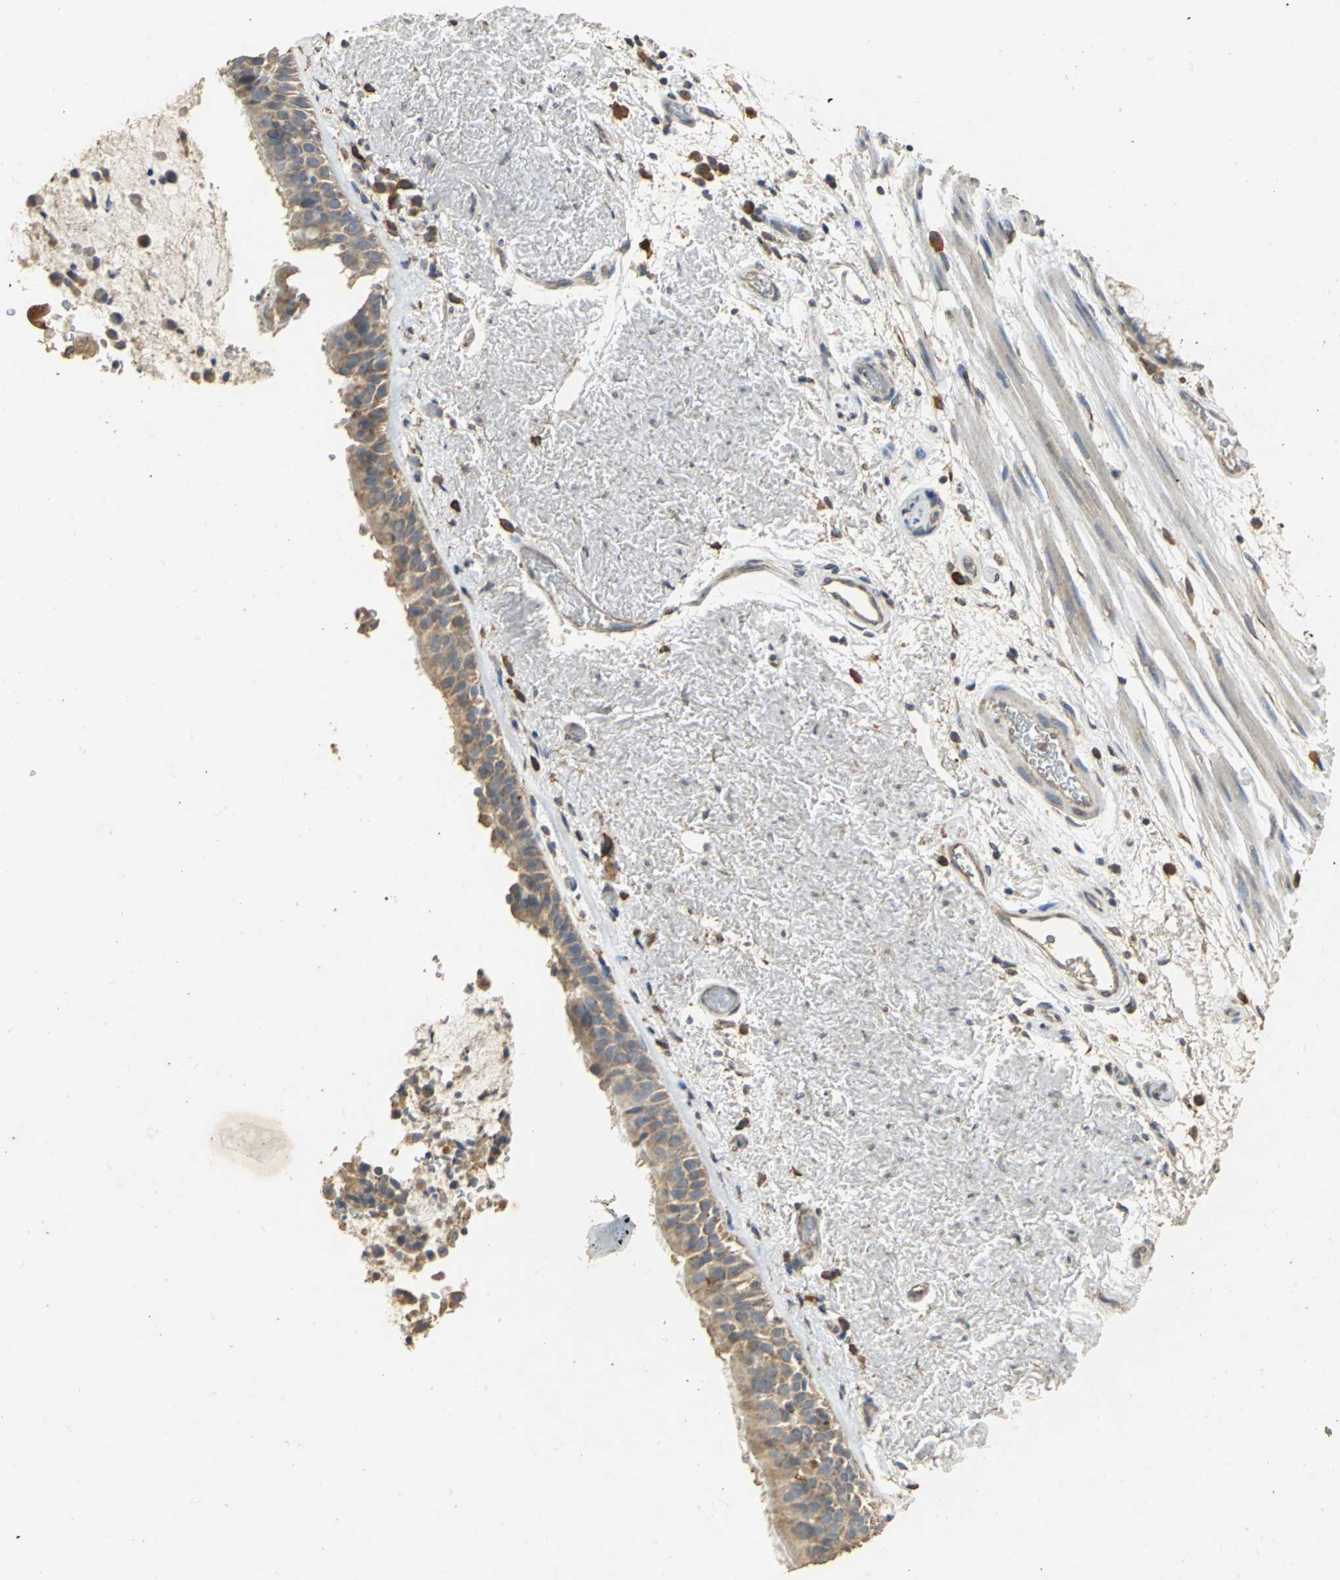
{"staining": {"intensity": "moderate", "quantity": "25%-75%", "location": "cytoplasmic/membranous"}, "tissue": "bronchus", "cell_type": "Respiratory epithelial cells", "image_type": "normal", "snomed": [{"axis": "morphology", "description": "Normal tissue, NOS"}, {"axis": "topography", "description": "Bronchus"}], "caption": "Moderate cytoplasmic/membranous protein expression is present in about 25%-75% of respiratory epithelial cells in bronchus.", "gene": "ACSL4", "patient": {"sex": "female", "age": 54}}